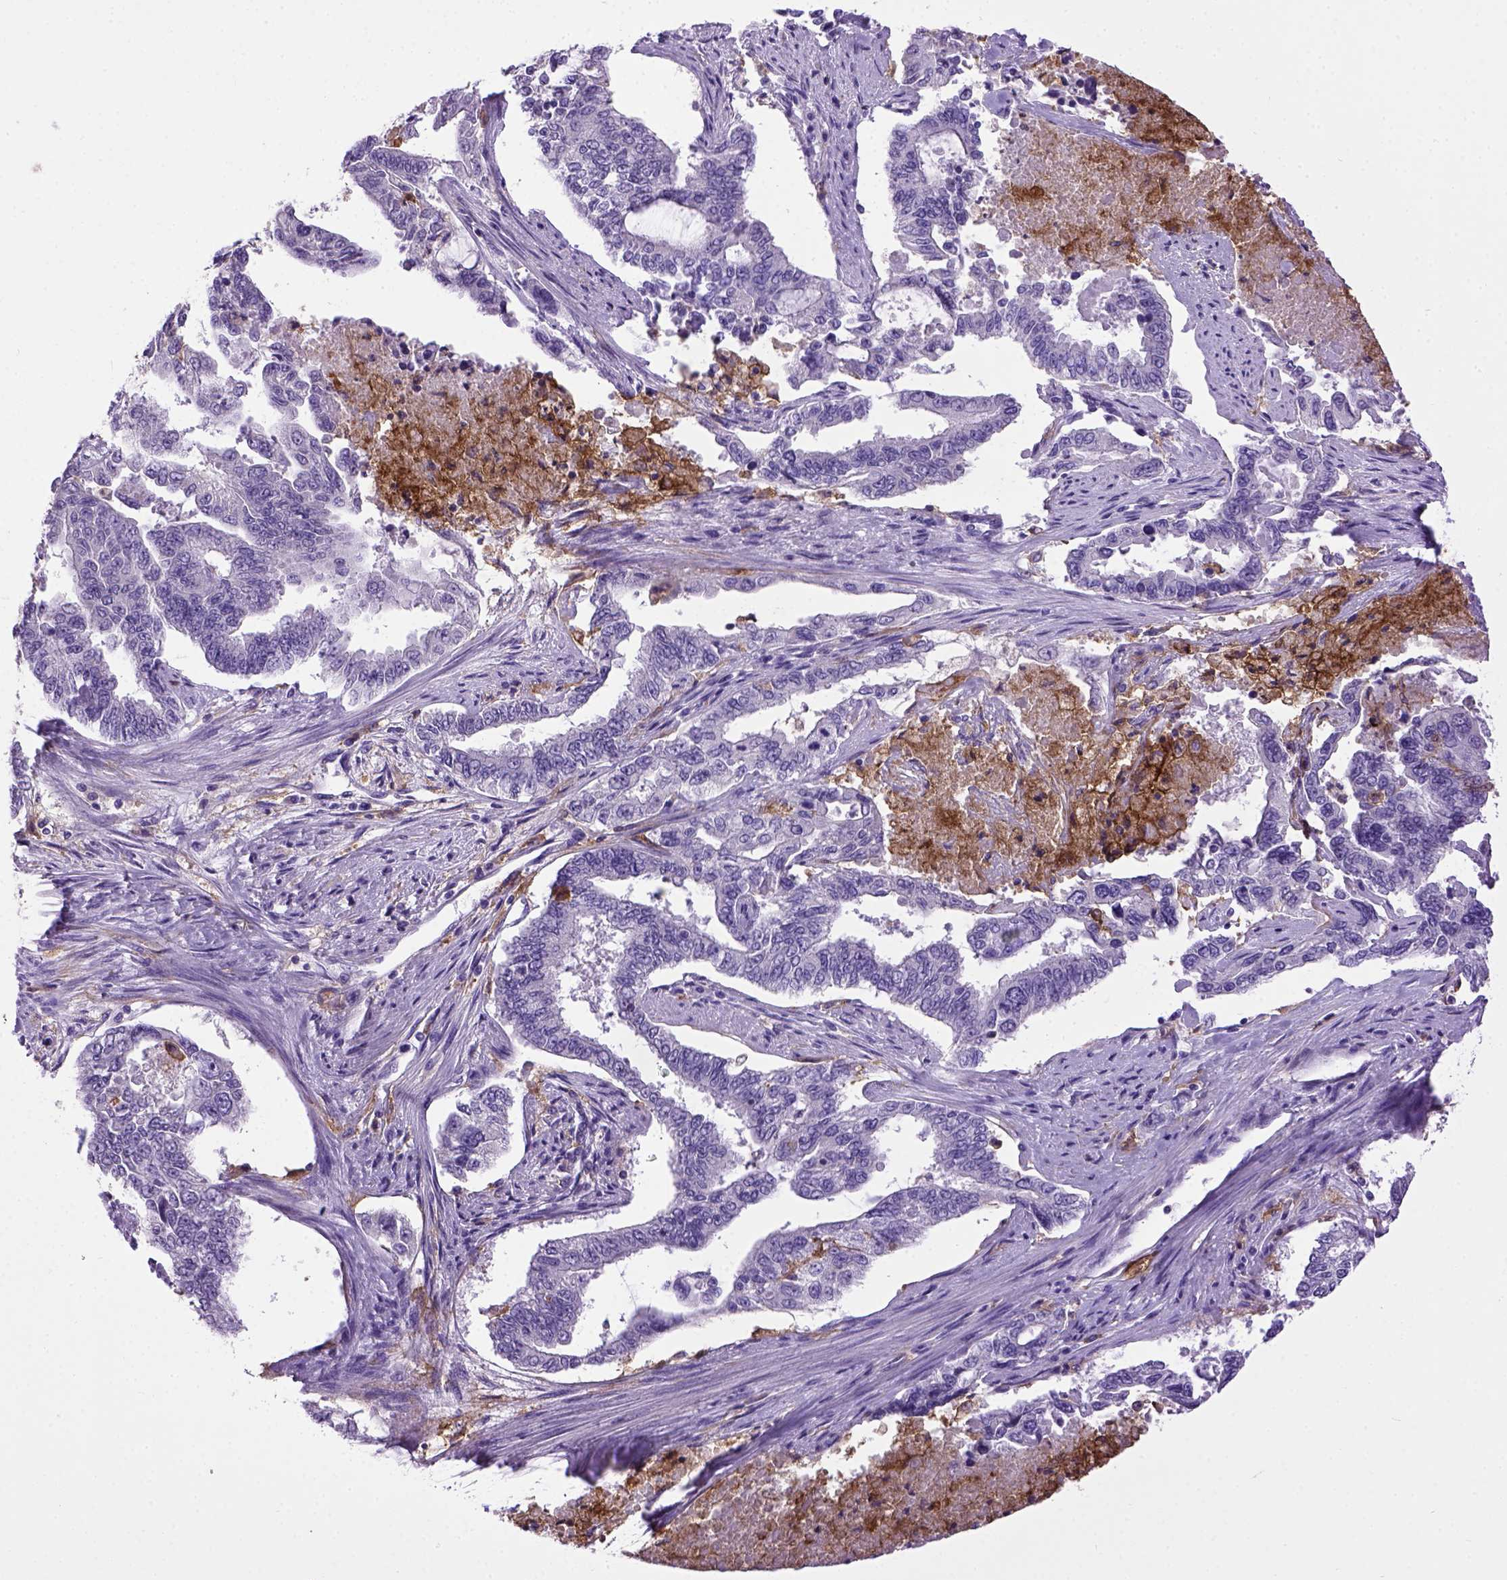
{"staining": {"intensity": "negative", "quantity": "none", "location": "none"}, "tissue": "endometrial cancer", "cell_type": "Tumor cells", "image_type": "cancer", "snomed": [{"axis": "morphology", "description": "Adenocarcinoma, NOS"}, {"axis": "topography", "description": "Uterus"}], "caption": "DAB immunohistochemical staining of endometrial adenocarcinoma exhibits no significant staining in tumor cells.", "gene": "ITGAX", "patient": {"sex": "female", "age": 59}}